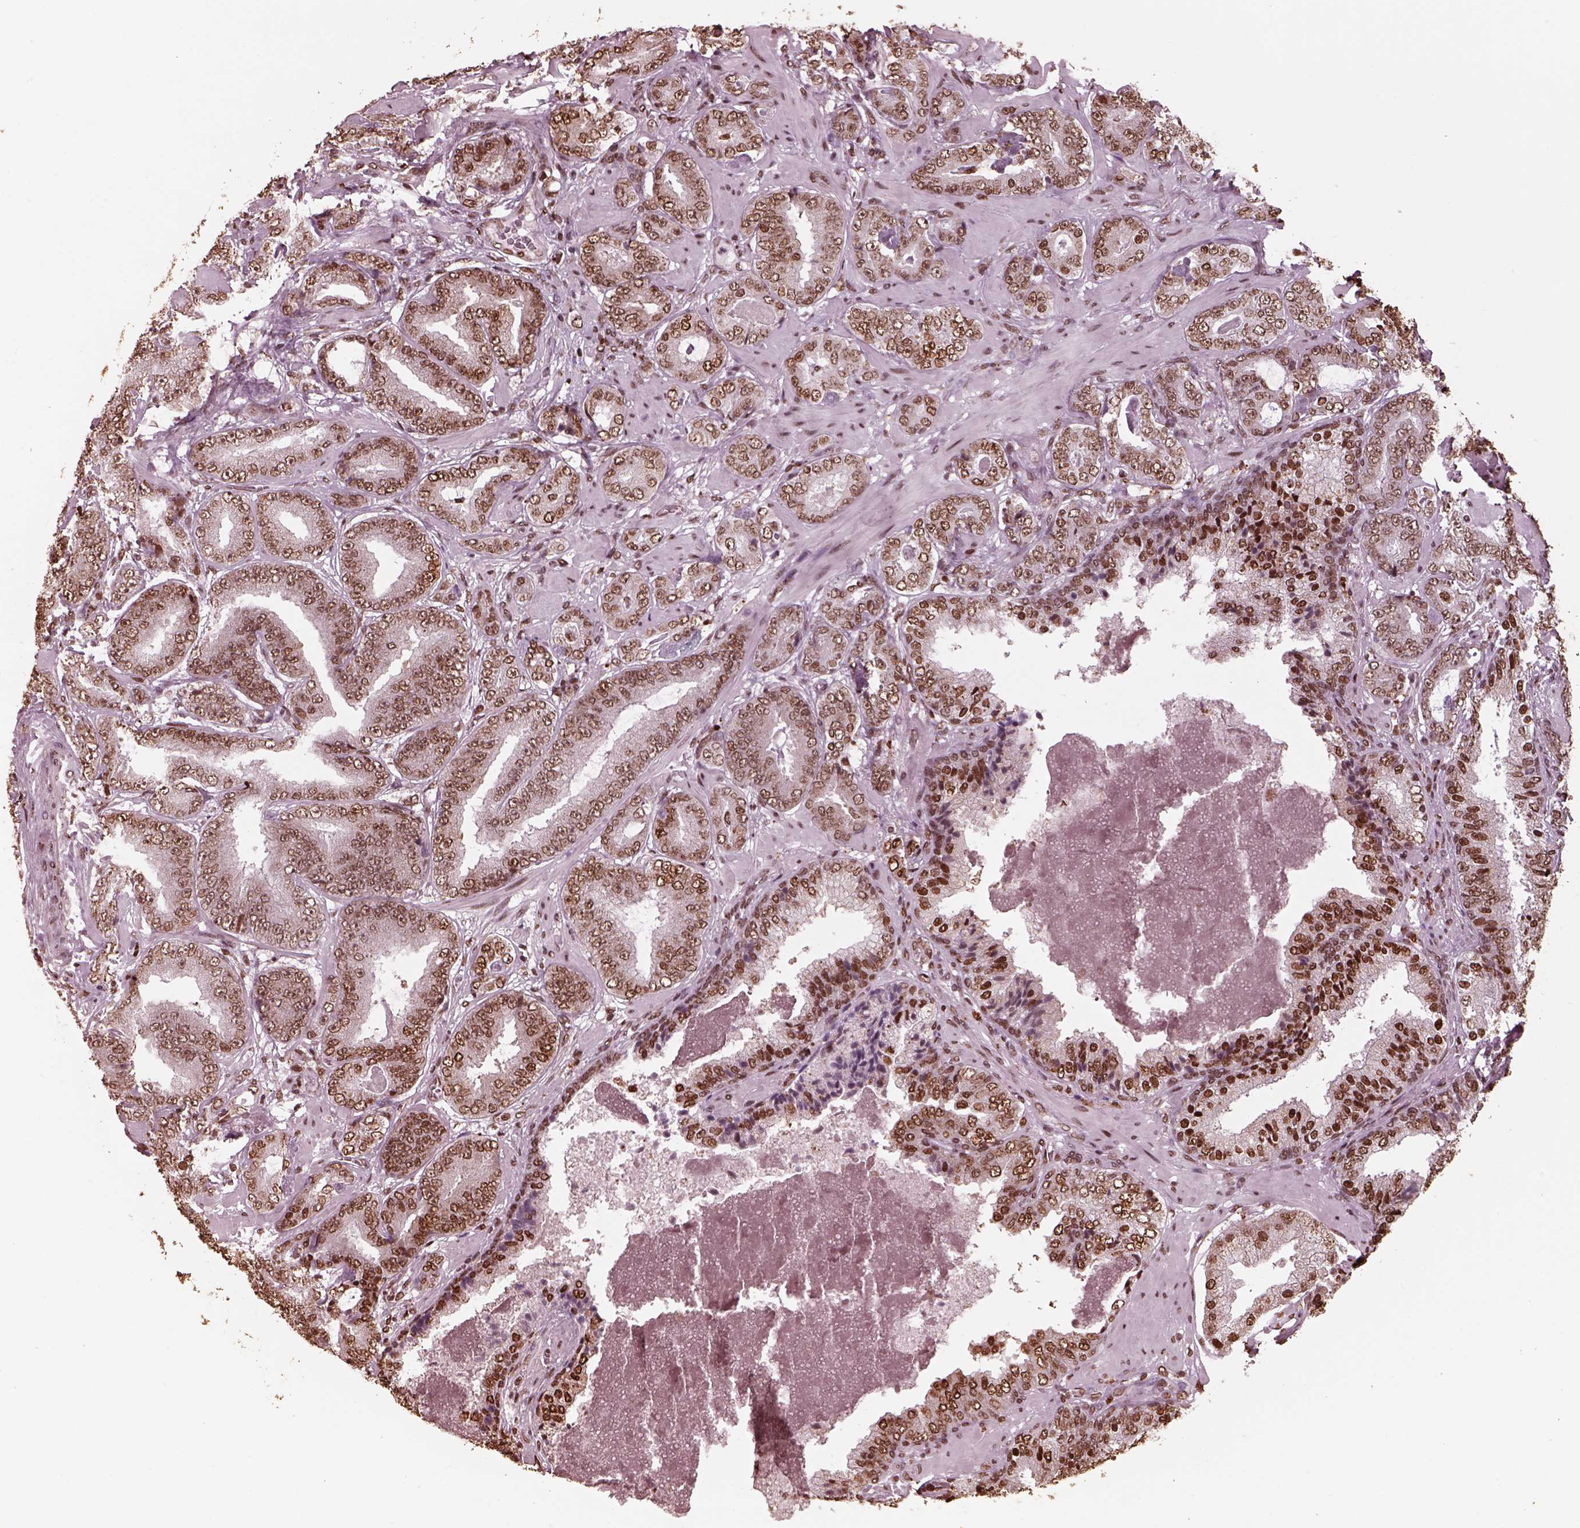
{"staining": {"intensity": "moderate", "quantity": ">75%", "location": "nuclear"}, "tissue": "prostate cancer", "cell_type": "Tumor cells", "image_type": "cancer", "snomed": [{"axis": "morphology", "description": "Adenocarcinoma, Low grade"}, {"axis": "topography", "description": "Prostate"}], "caption": "IHC (DAB) staining of human prostate cancer (adenocarcinoma (low-grade)) displays moderate nuclear protein expression in about >75% of tumor cells.", "gene": "NSD1", "patient": {"sex": "male", "age": 60}}